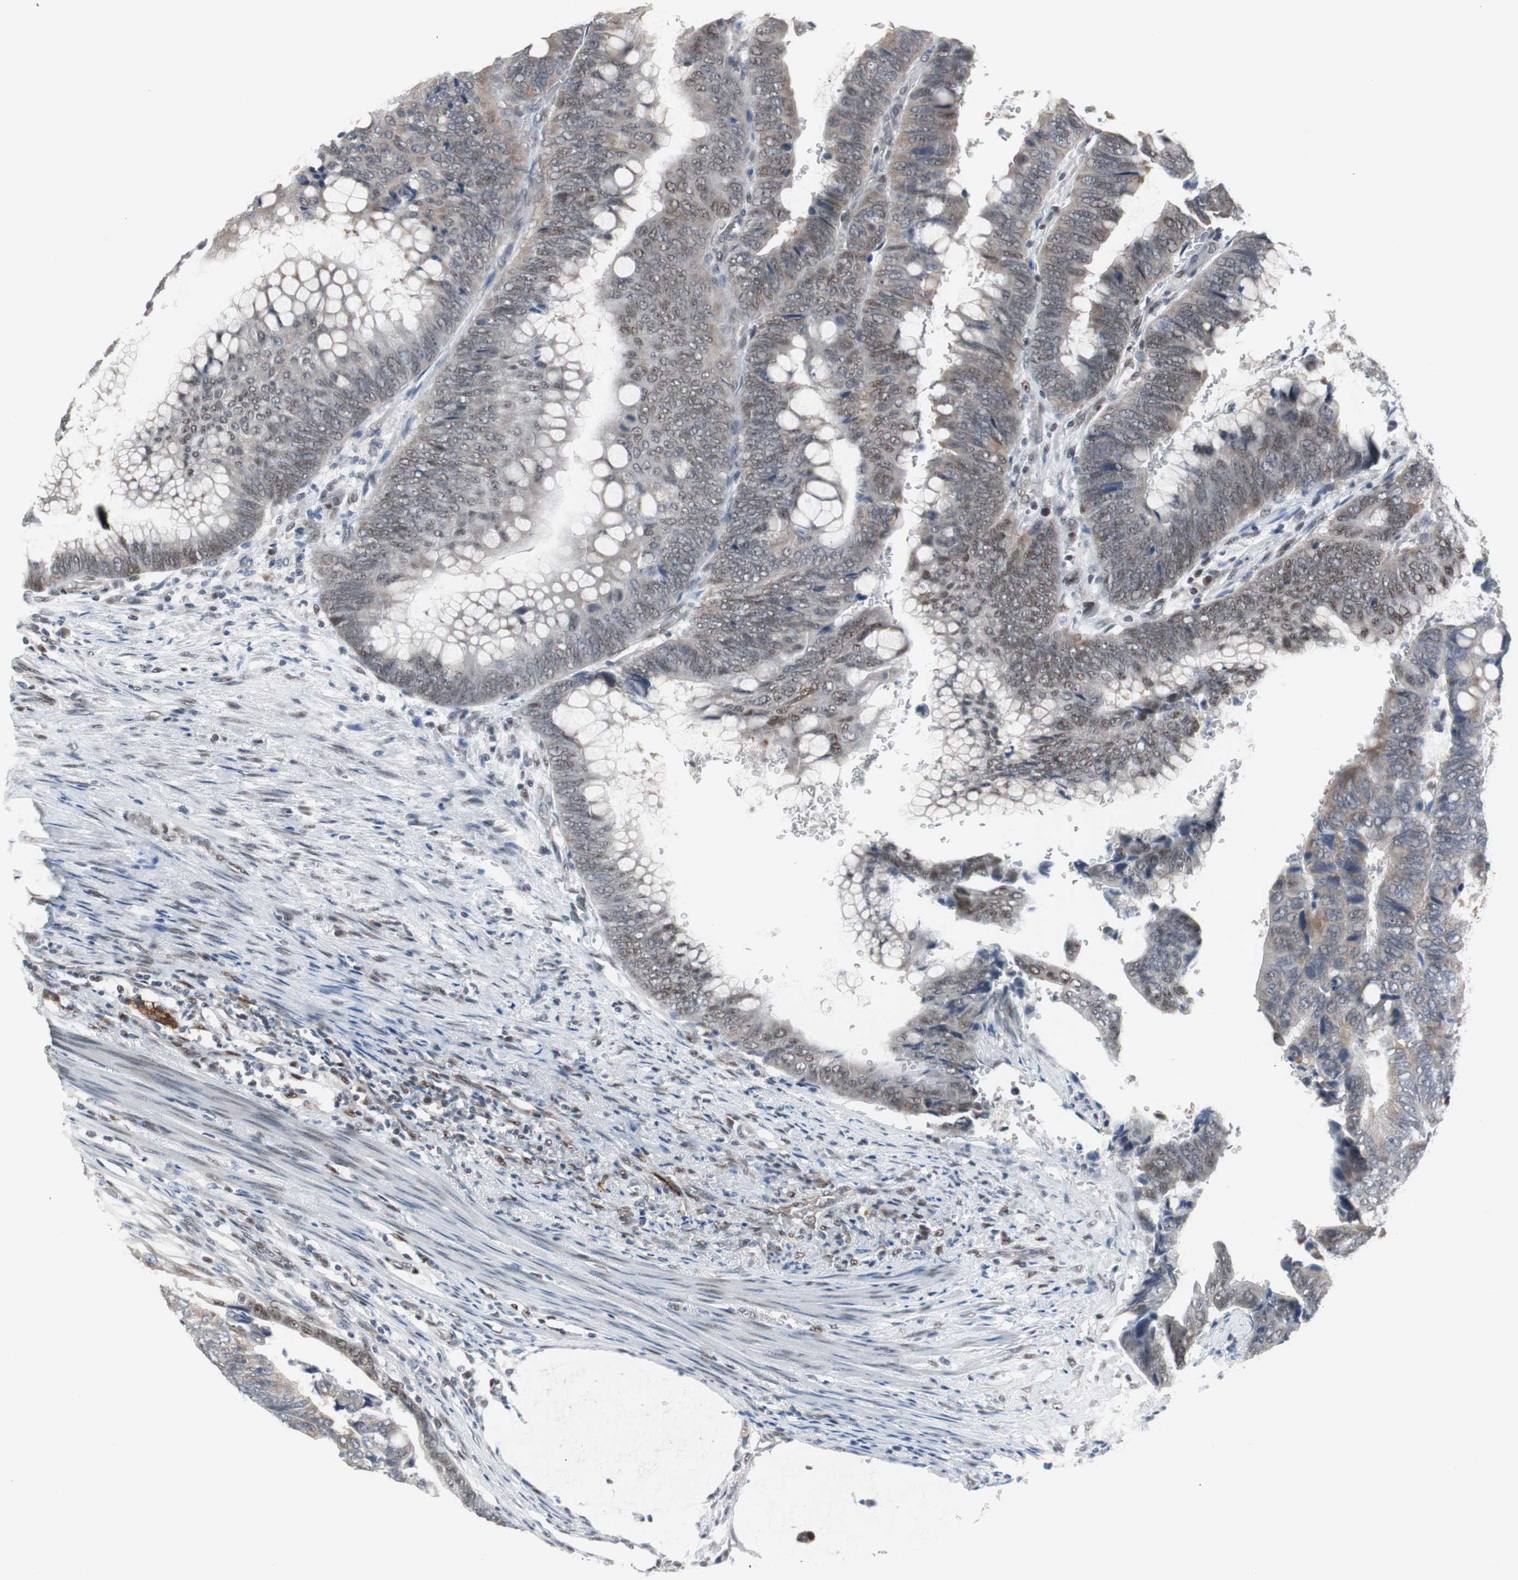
{"staining": {"intensity": "moderate", "quantity": "25%-75%", "location": "cytoplasmic/membranous,nuclear"}, "tissue": "colorectal cancer", "cell_type": "Tumor cells", "image_type": "cancer", "snomed": [{"axis": "morphology", "description": "Normal tissue, NOS"}, {"axis": "morphology", "description": "Adenocarcinoma, NOS"}, {"axis": "topography", "description": "Rectum"}, {"axis": "topography", "description": "Peripheral nerve tissue"}], "caption": "A photomicrograph showing moderate cytoplasmic/membranous and nuclear positivity in about 25%-75% of tumor cells in adenocarcinoma (colorectal), as visualized by brown immunohistochemical staining.", "gene": "ZHX2", "patient": {"sex": "male", "age": 92}}